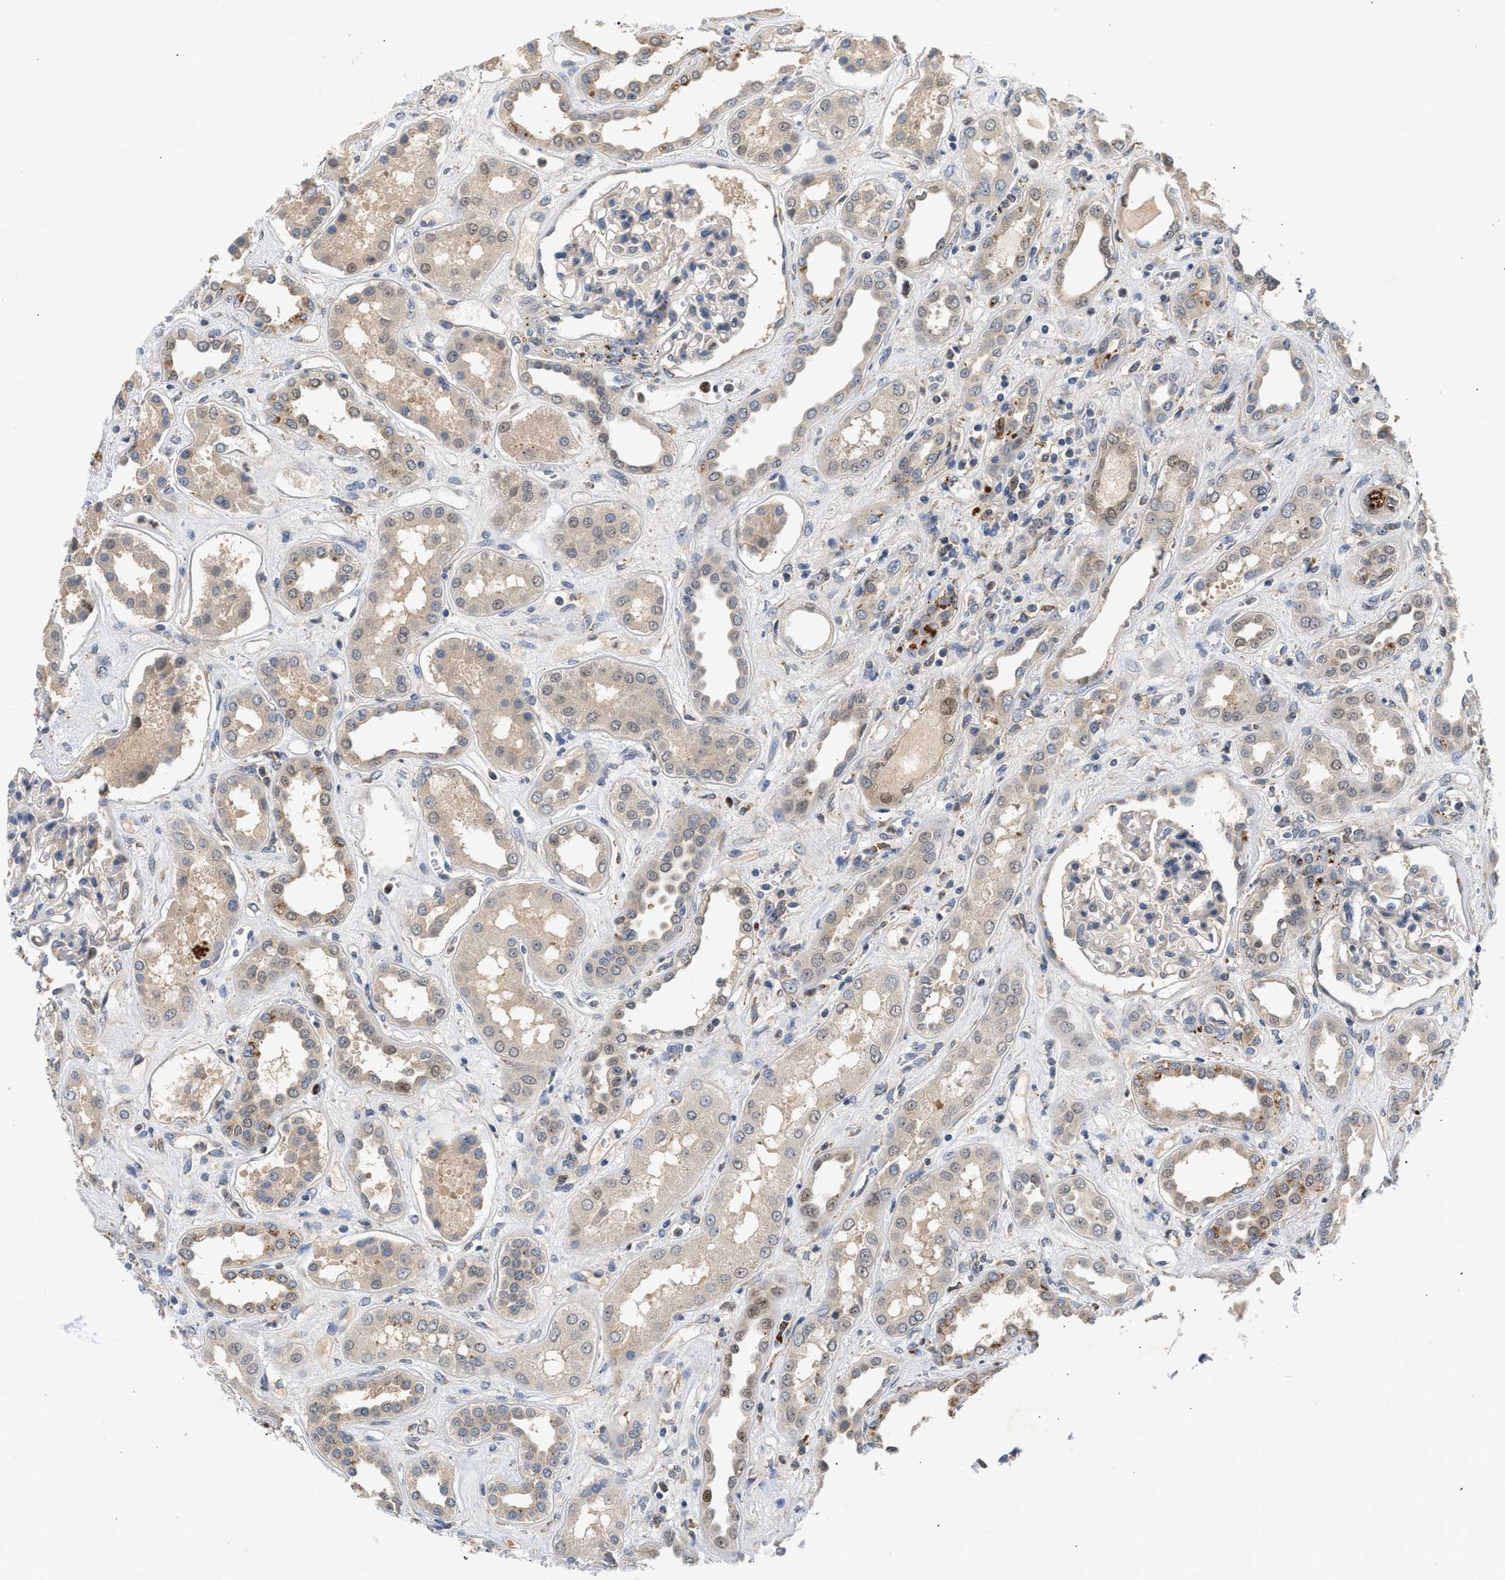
{"staining": {"intensity": "negative", "quantity": "none", "location": "none"}, "tissue": "kidney", "cell_type": "Cells in glomeruli", "image_type": "normal", "snomed": [{"axis": "morphology", "description": "Normal tissue, NOS"}, {"axis": "topography", "description": "Kidney"}], "caption": "Immunohistochemistry (IHC) of benign human kidney shows no expression in cells in glomeruli.", "gene": "PPM1L", "patient": {"sex": "male", "age": 59}}